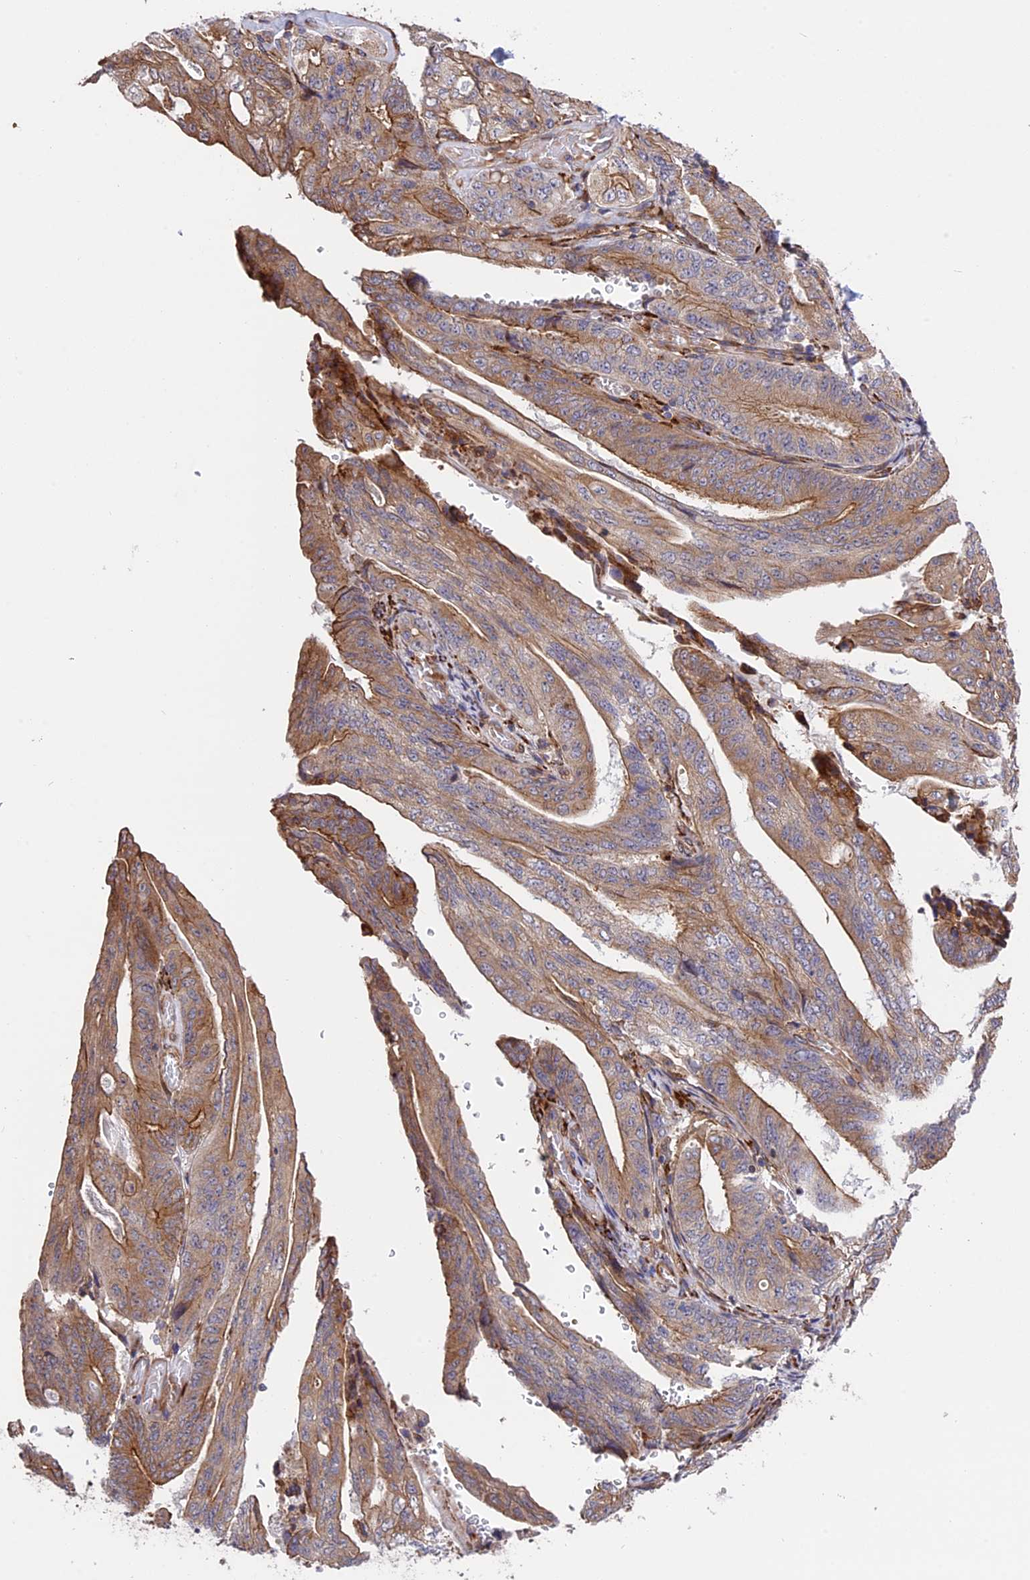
{"staining": {"intensity": "moderate", "quantity": "25%-75%", "location": "cytoplasmic/membranous"}, "tissue": "stomach cancer", "cell_type": "Tumor cells", "image_type": "cancer", "snomed": [{"axis": "morphology", "description": "Adenocarcinoma, NOS"}, {"axis": "topography", "description": "Stomach"}], "caption": "High-magnification brightfield microscopy of stomach cancer (adenocarcinoma) stained with DAB (brown) and counterstained with hematoxylin (blue). tumor cells exhibit moderate cytoplasmic/membranous positivity is seen in approximately25%-75% of cells.", "gene": "DDX60L", "patient": {"sex": "female", "age": 73}}